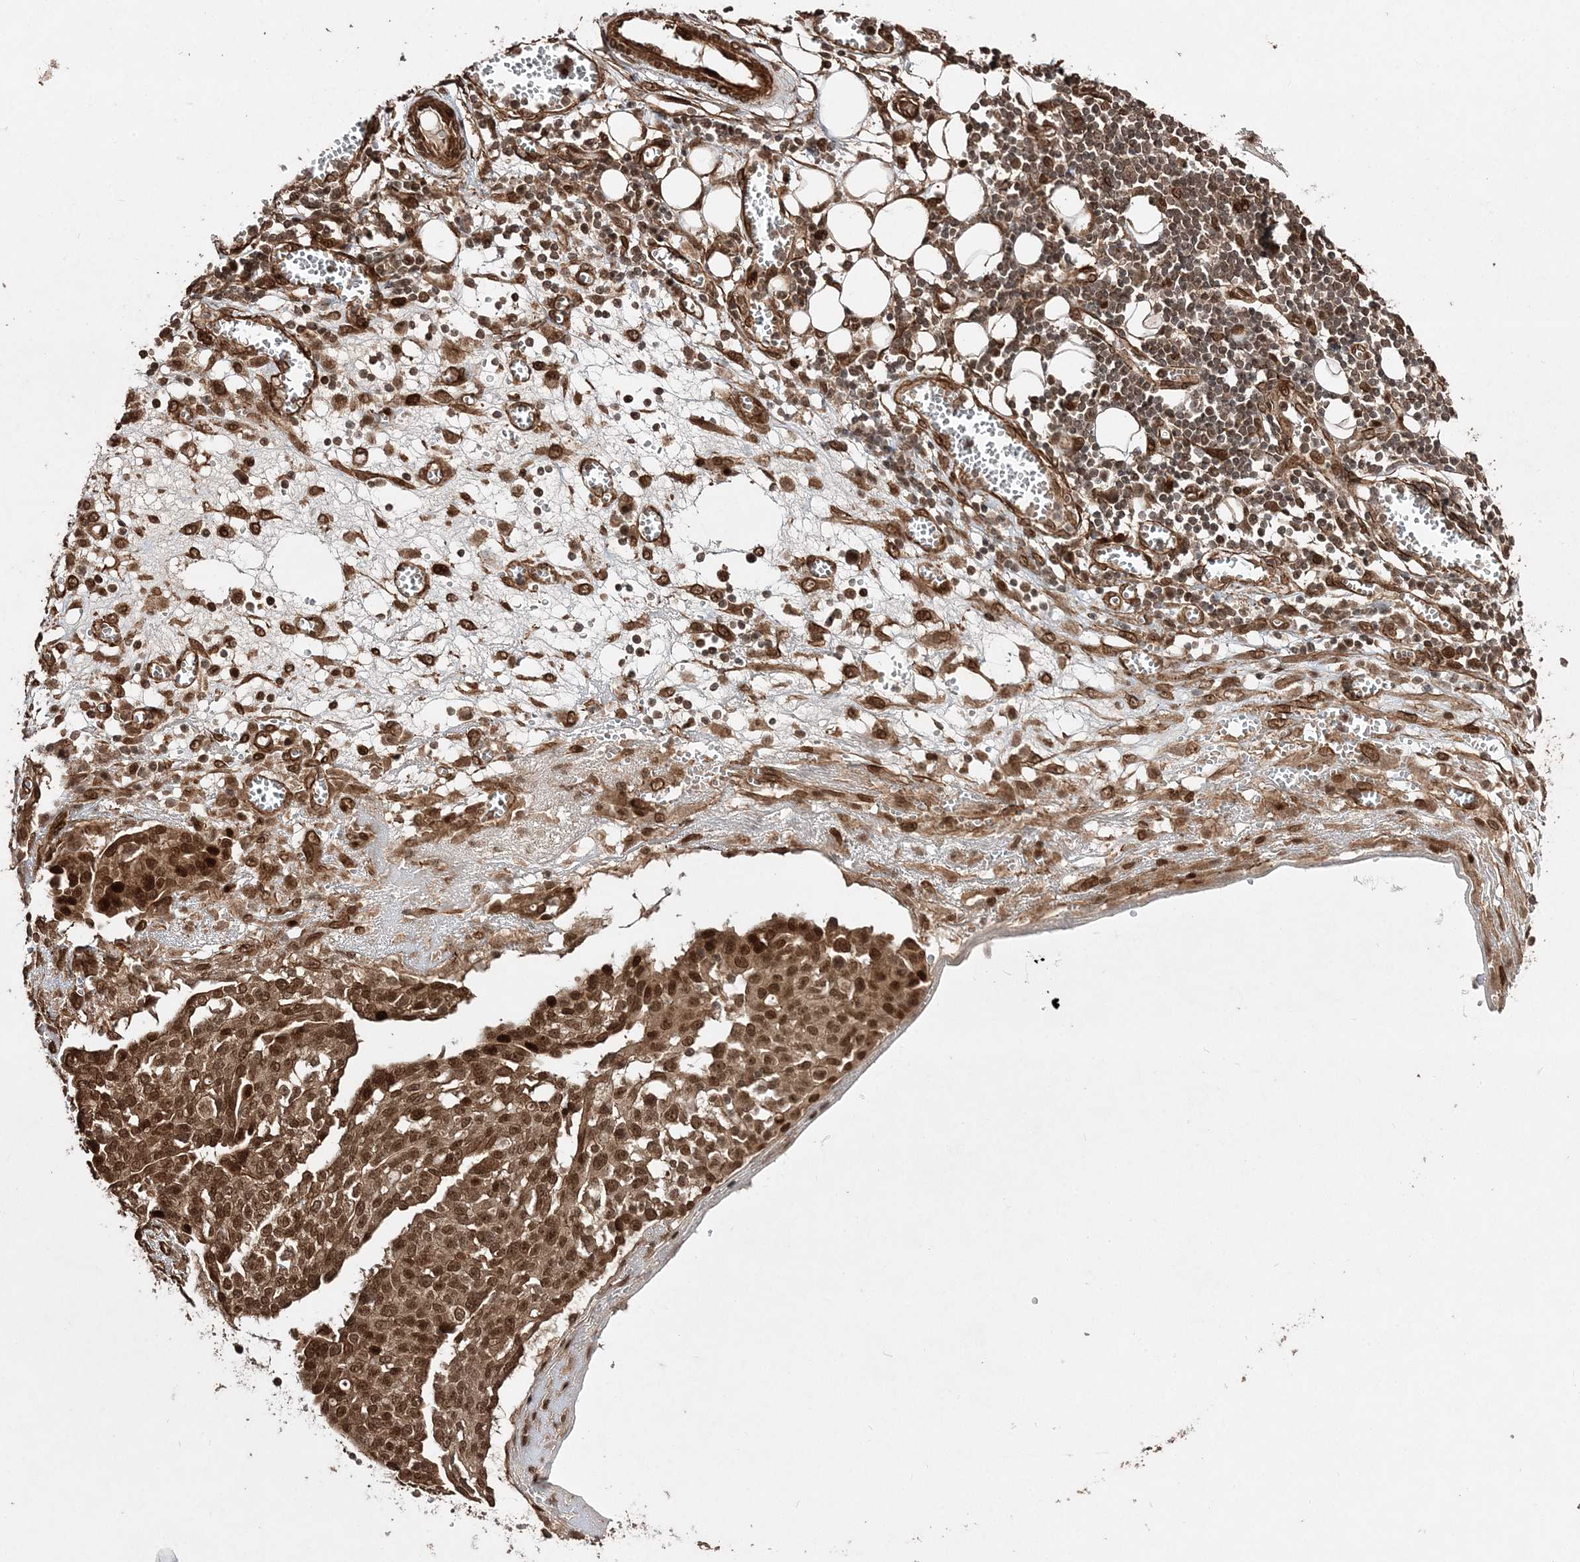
{"staining": {"intensity": "moderate", "quantity": ">75%", "location": "cytoplasmic/membranous,nuclear"}, "tissue": "ovarian cancer", "cell_type": "Tumor cells", "image_type": "cancer", "snomed": [{"axis": "morphology", "description": "Cystadenocarcinoma, serous, NOS"}, {"axis": "topography", "description": "Soft tissue"}, {"axis": "topography", "description": "Ovary"}], "caption": "There is medium levels of moderate cytoplasmic/membranous and nuclear positivity in tumor cells of serous cystadenocarcinoma (ovarian), as demonstrated by immunohistochemical staining (brown color).", "gene": "ETAA1", "patient": {"sex": "female", "age": 57}}